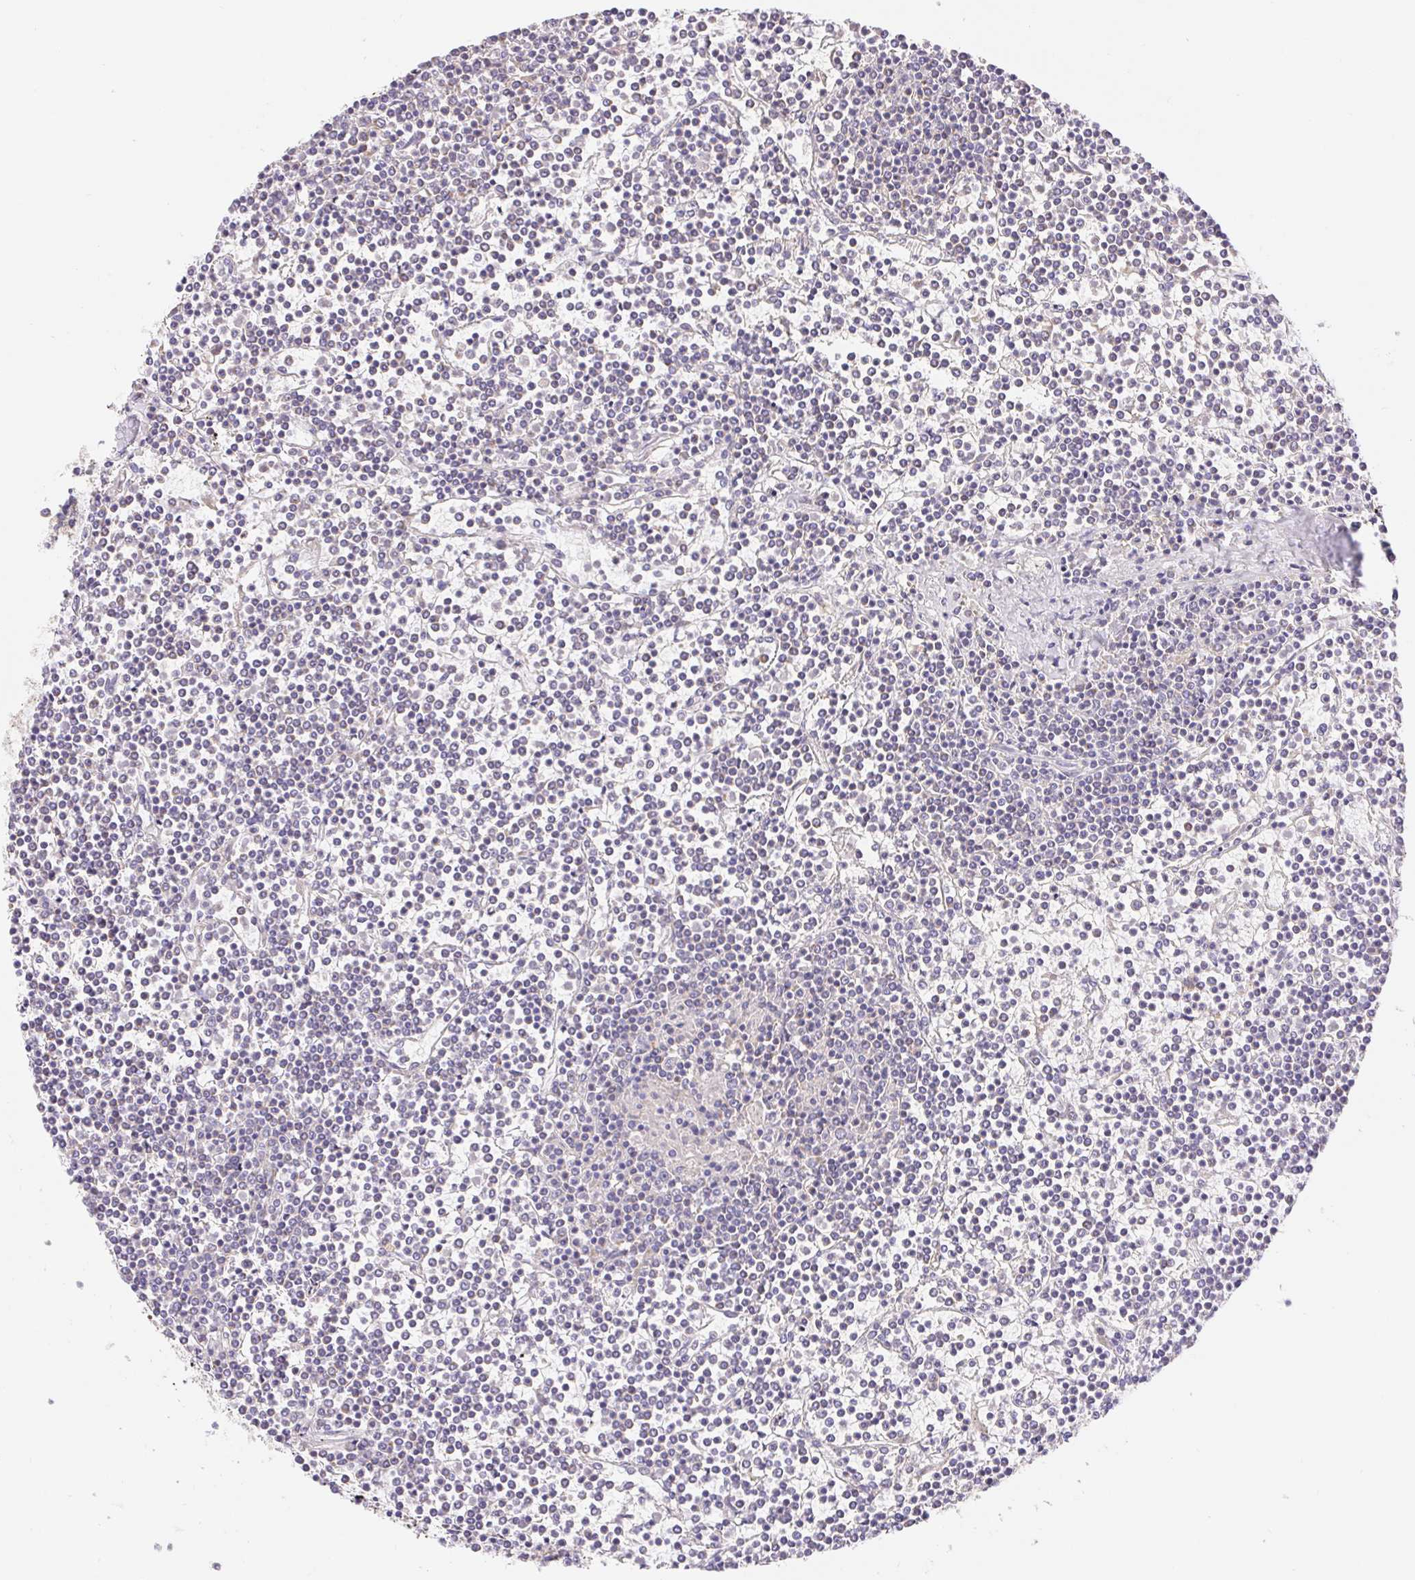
{"staining": {"intensity": "negative", "quantity": "none", "location": "none"}, "tissue": "lymphoma", "cell_type": "Tumor cells", "image_type": "cancer", "snomed": [{"axis": "morphology", "description": "Malignant lymphoma, non-Hodgkin's type, Low grade"}, {"axis": "topography", "description": "Spleen"}], "caption": "Lymphoma stained for a protein using IHC demonstrates no positivity tumor cells.", "gene": "FKBP6", "patient": {"sex": "female", "age": 19}}